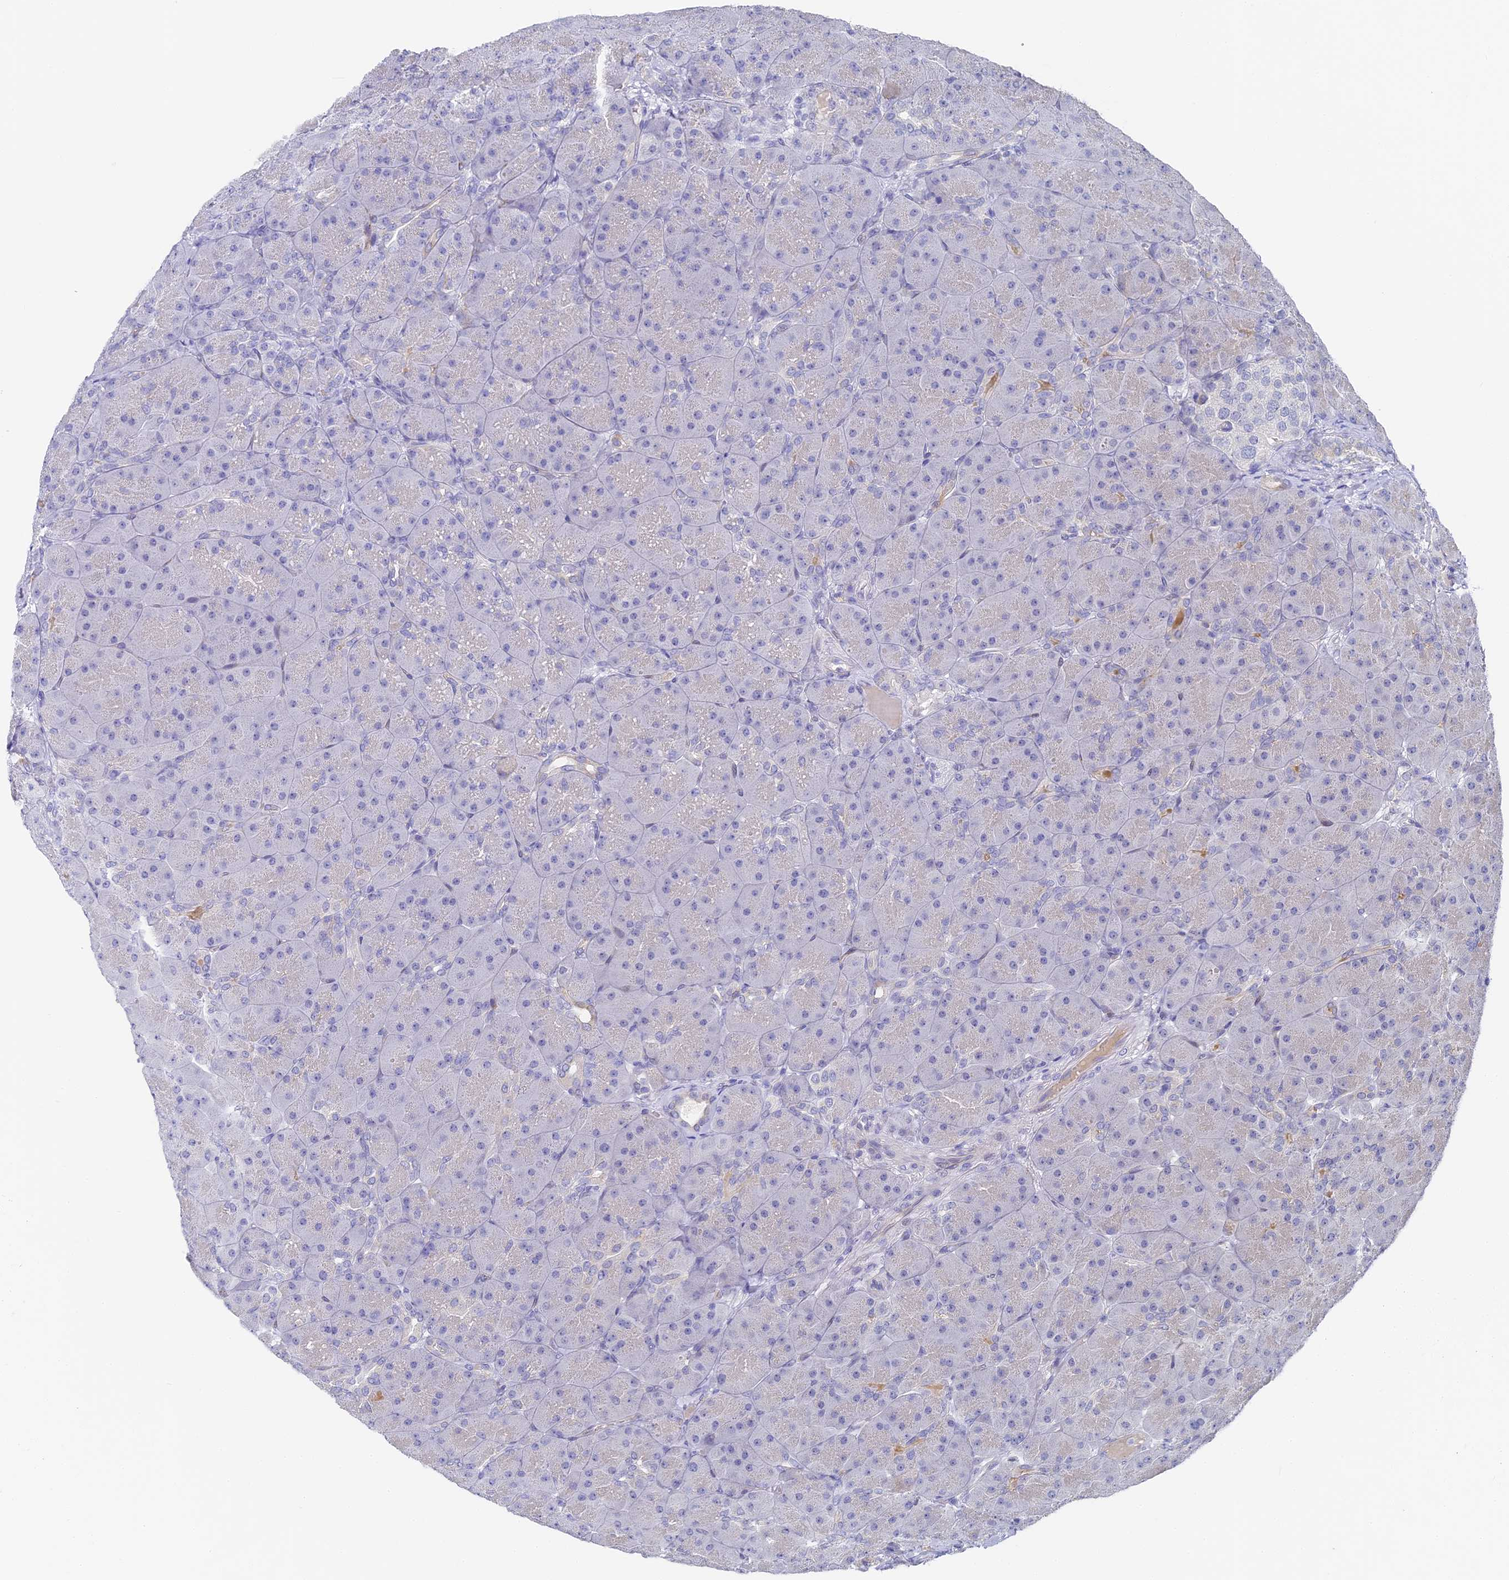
{"staining": {"intensity": "moderate", "quantity": "<25%", "location": "cytoplasmic/membranous"}, "tissue": "pancreas", "cell_type": "Exocrine glandular cells", "image_type": "normal", "snomed": [{"axis": "morphology", "description": "Normal tissue, NOS"}, {"axis": "topography", "description": "Pancreas"}], "caption": "Protein staining of benign pancreas demonstrates moderate cytoplasmic/membranous staining in about <25% of exocrine glandular cells. (IHC, brightfield microscopy, high magnification).", "gene": "GJA1", "patient": {"sex": "male", "age": 66}}